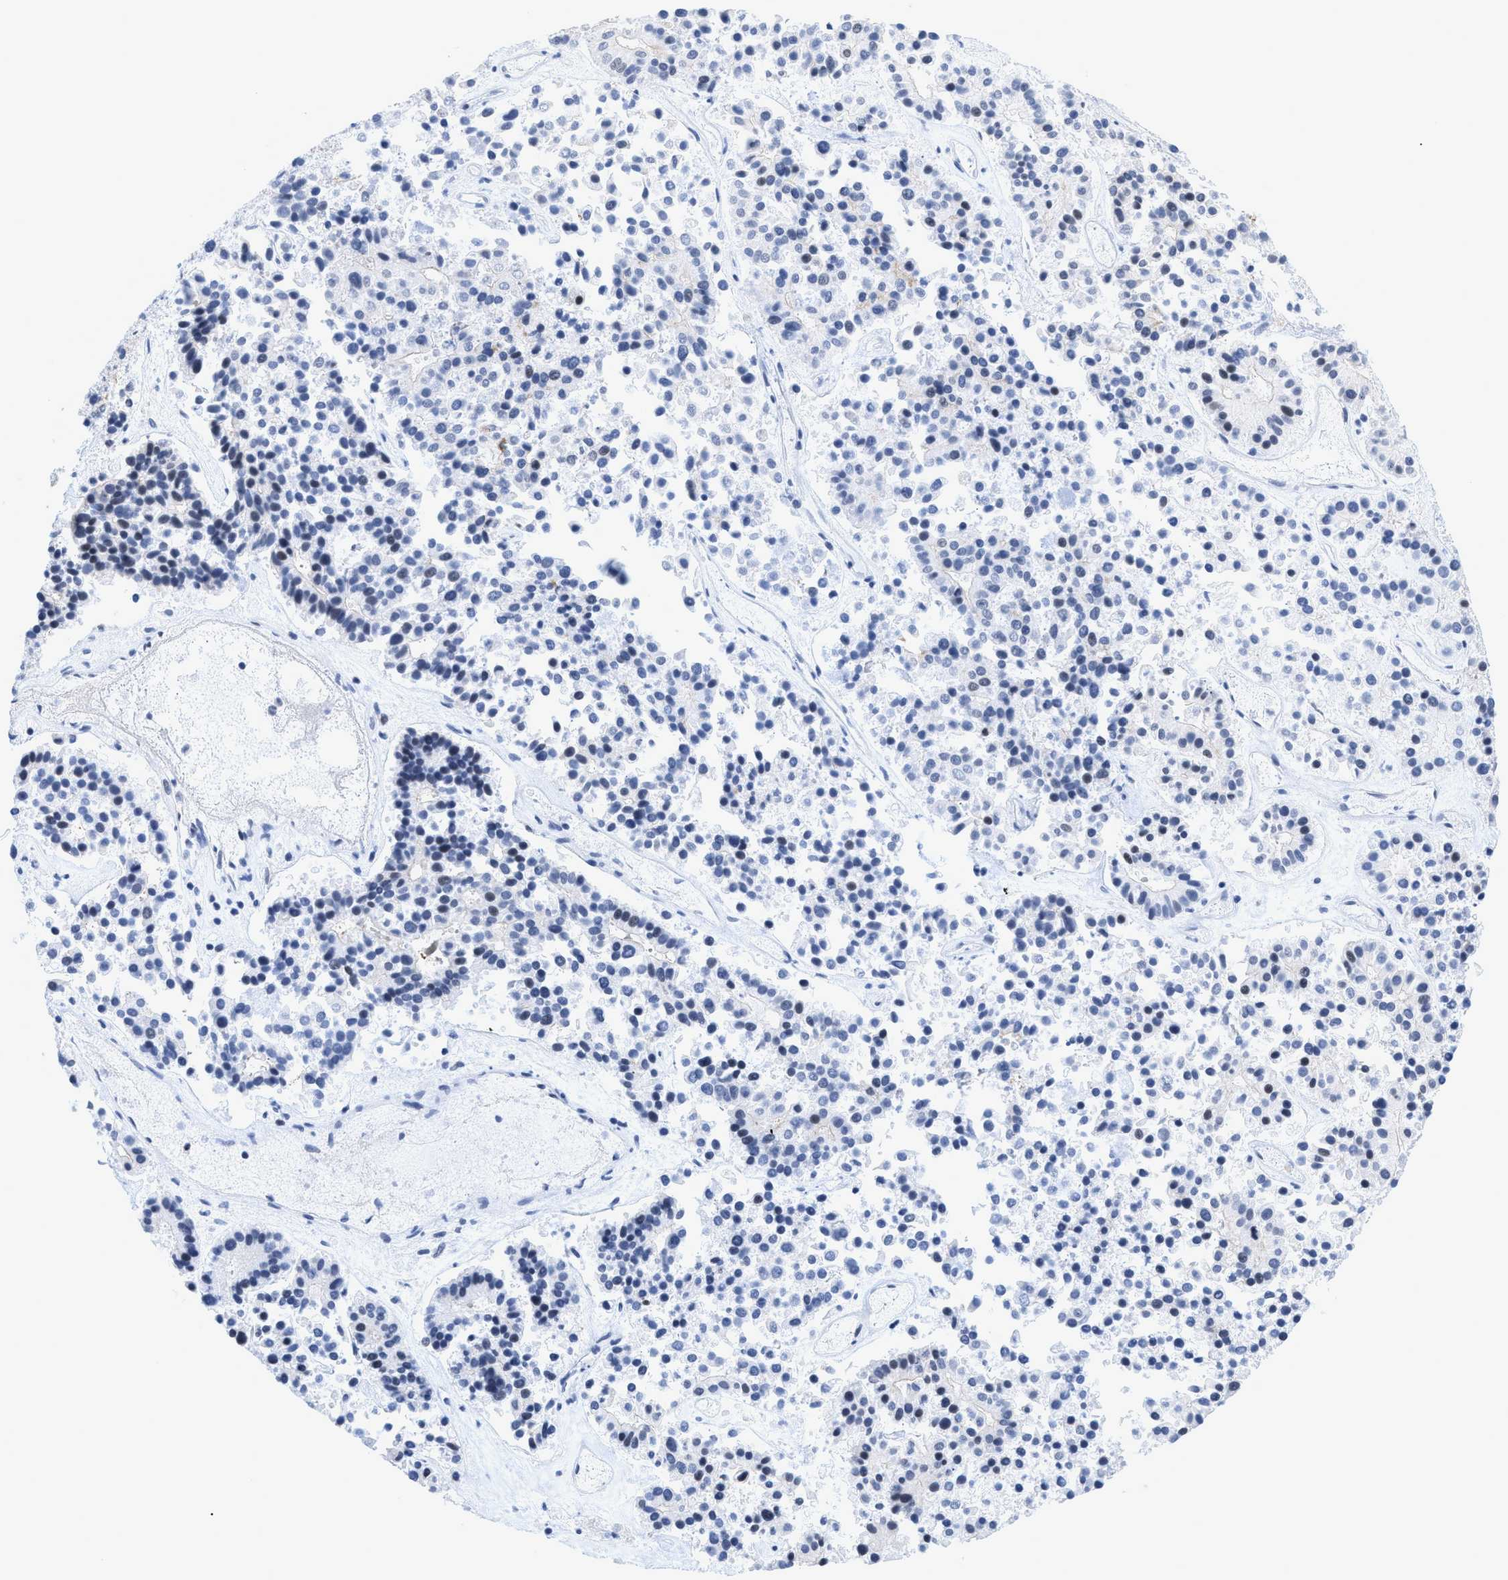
{"staining": {"intensity": "negative", "quantity": "none", "location": "none"}, "tissue": "pancreatic cancer", "cell_type": "Tumor cells", "image_type": "cancer", "snomed": [{"axis": "morphology", "description": "Adenocarcinoma, NOS"}, {"axis": "topography", "description": "Pancreas"}], "caption": "Human pancreatic adenocarcinoma stained for a protein using IHC demonstrates no staining in tumor cells.", "gene": "GPRASP2", "patient": {"sex": "male", "age": 50}}